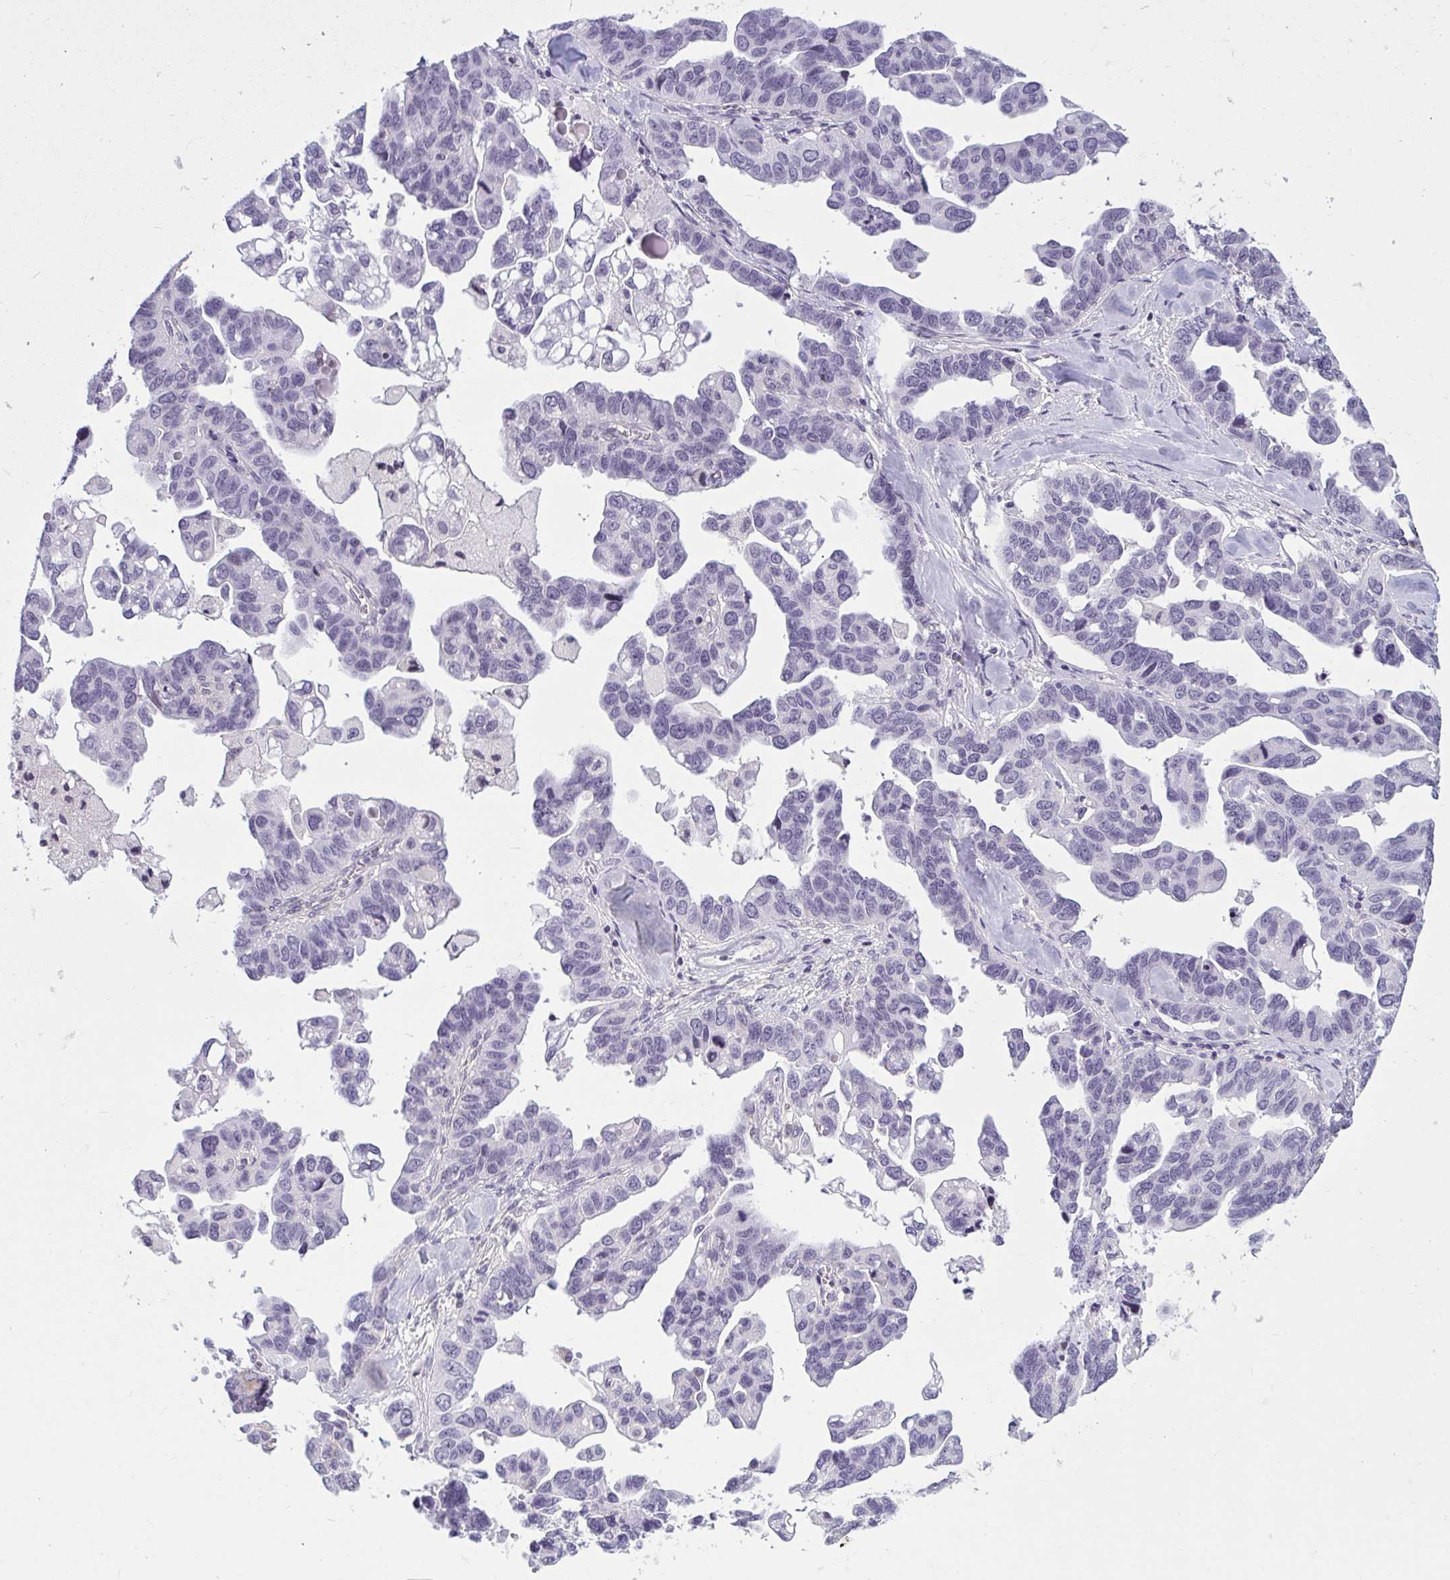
{"staining": {"intensity": "negative", "quantity": "none", "location": "none"}, "tissue": "ovarian cancer", "cell_type": "Tumor cells", "image_type": "cancer", "snomed": [{"axis": "morphology", "description": "Cystadenocarcinoma, serous, NOS"}, {"axis": "topography", "description": "Ovary"}], "caption": "Tumor cells show no significant staining in ovarian cancer (serous cystadenocarcinoma).", "gene": "TBC1D4", "patient": {"sex": "female", "age": 69}}